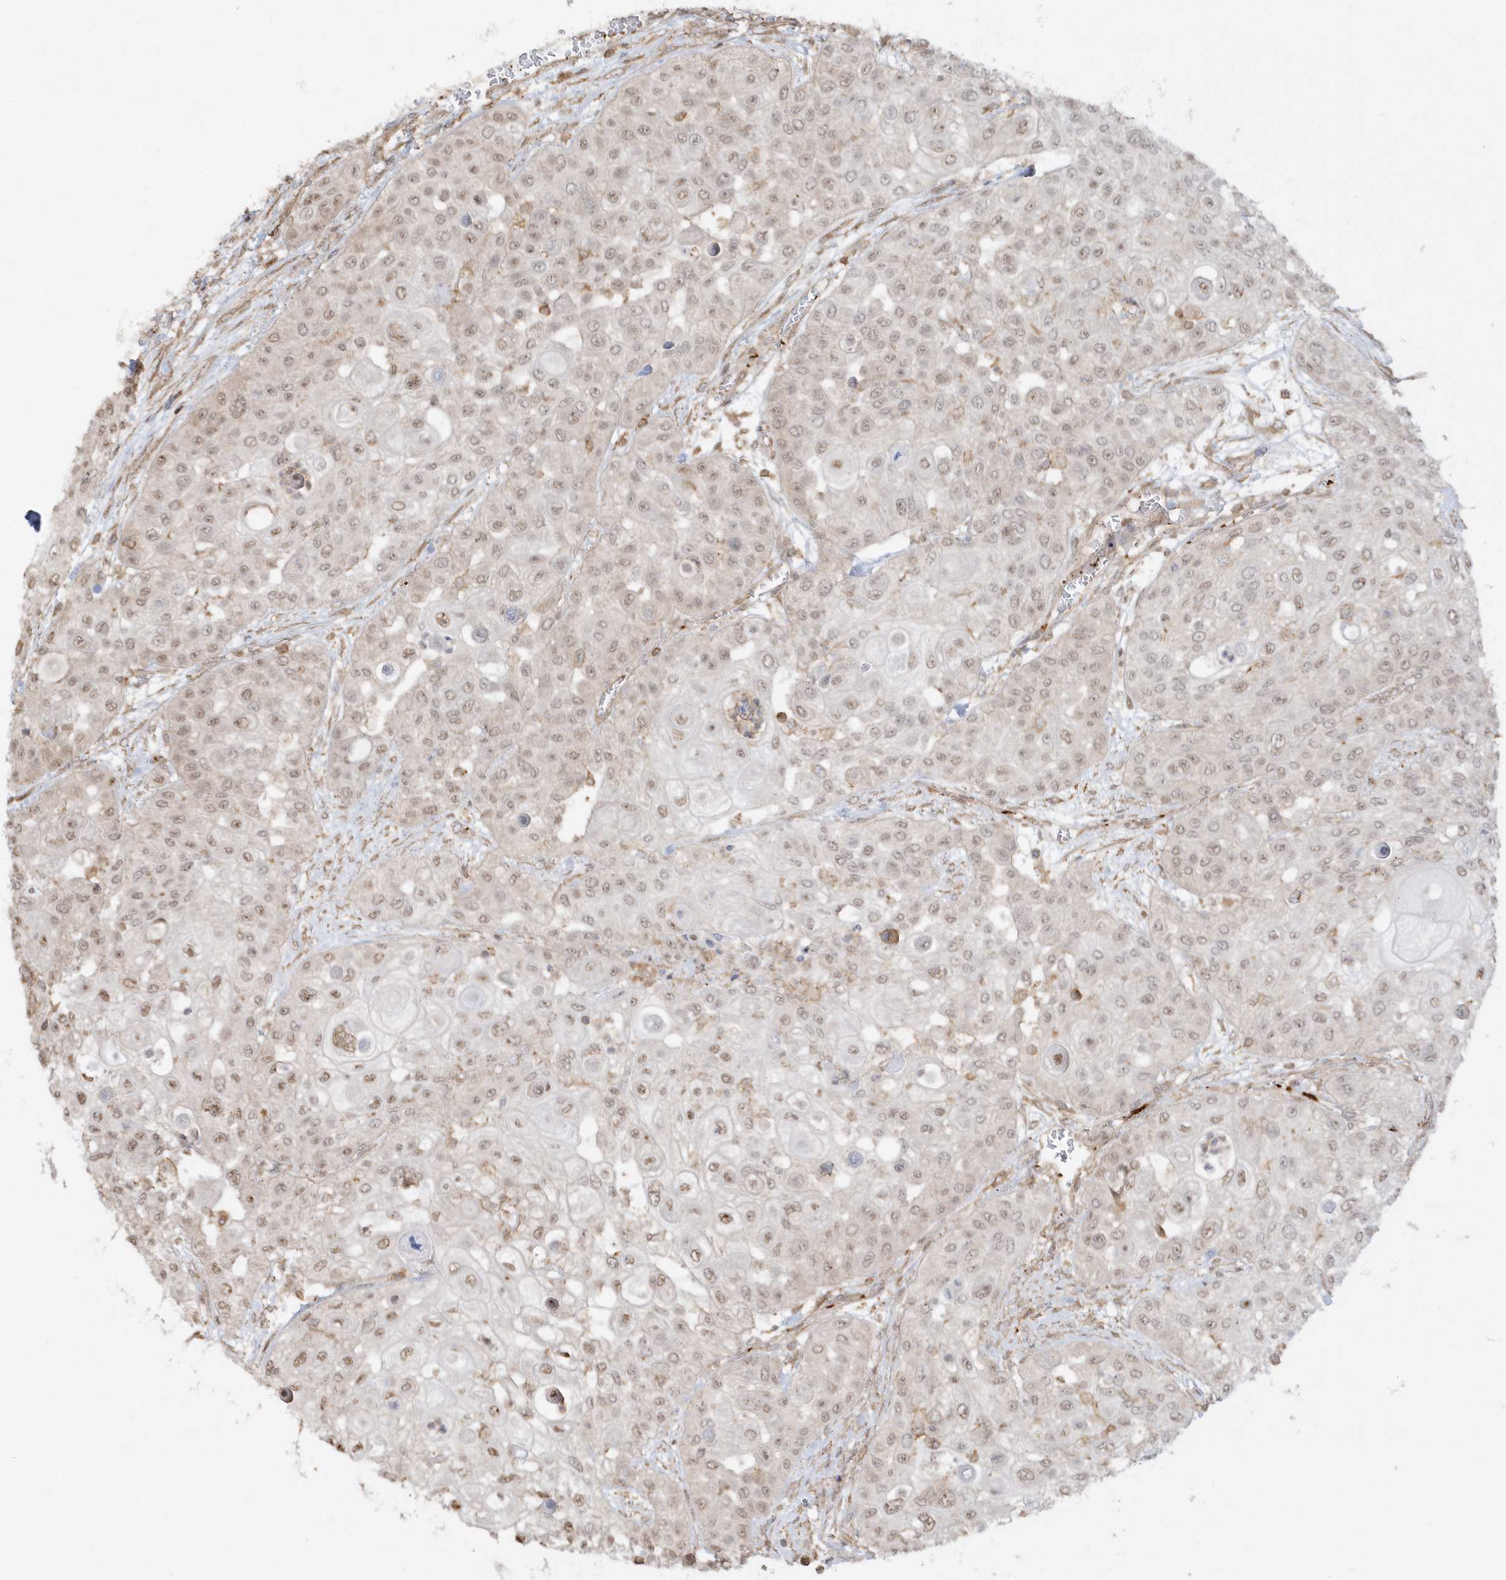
{"staining": {"intensity": "weak", "quantity": ">75%", "location": "nuclear"}, "tissue": "urothelial cancer", "cell_type": "Tumor cells", "image_type": "cancer", "snomed": [{"axis": "morphology", "description": "Urothelial carcinoma, High grade"}, {"axis": "topography", "description": "Urinary bladder"}], "caption": "Weak nuclear protein positivity is seen in about >75% of tumor cells in high-grade urothelial carcinoma. Nuclei are stained in blue.", "gene": "BSN", "patient": {"sex": "female", "age": 79}}